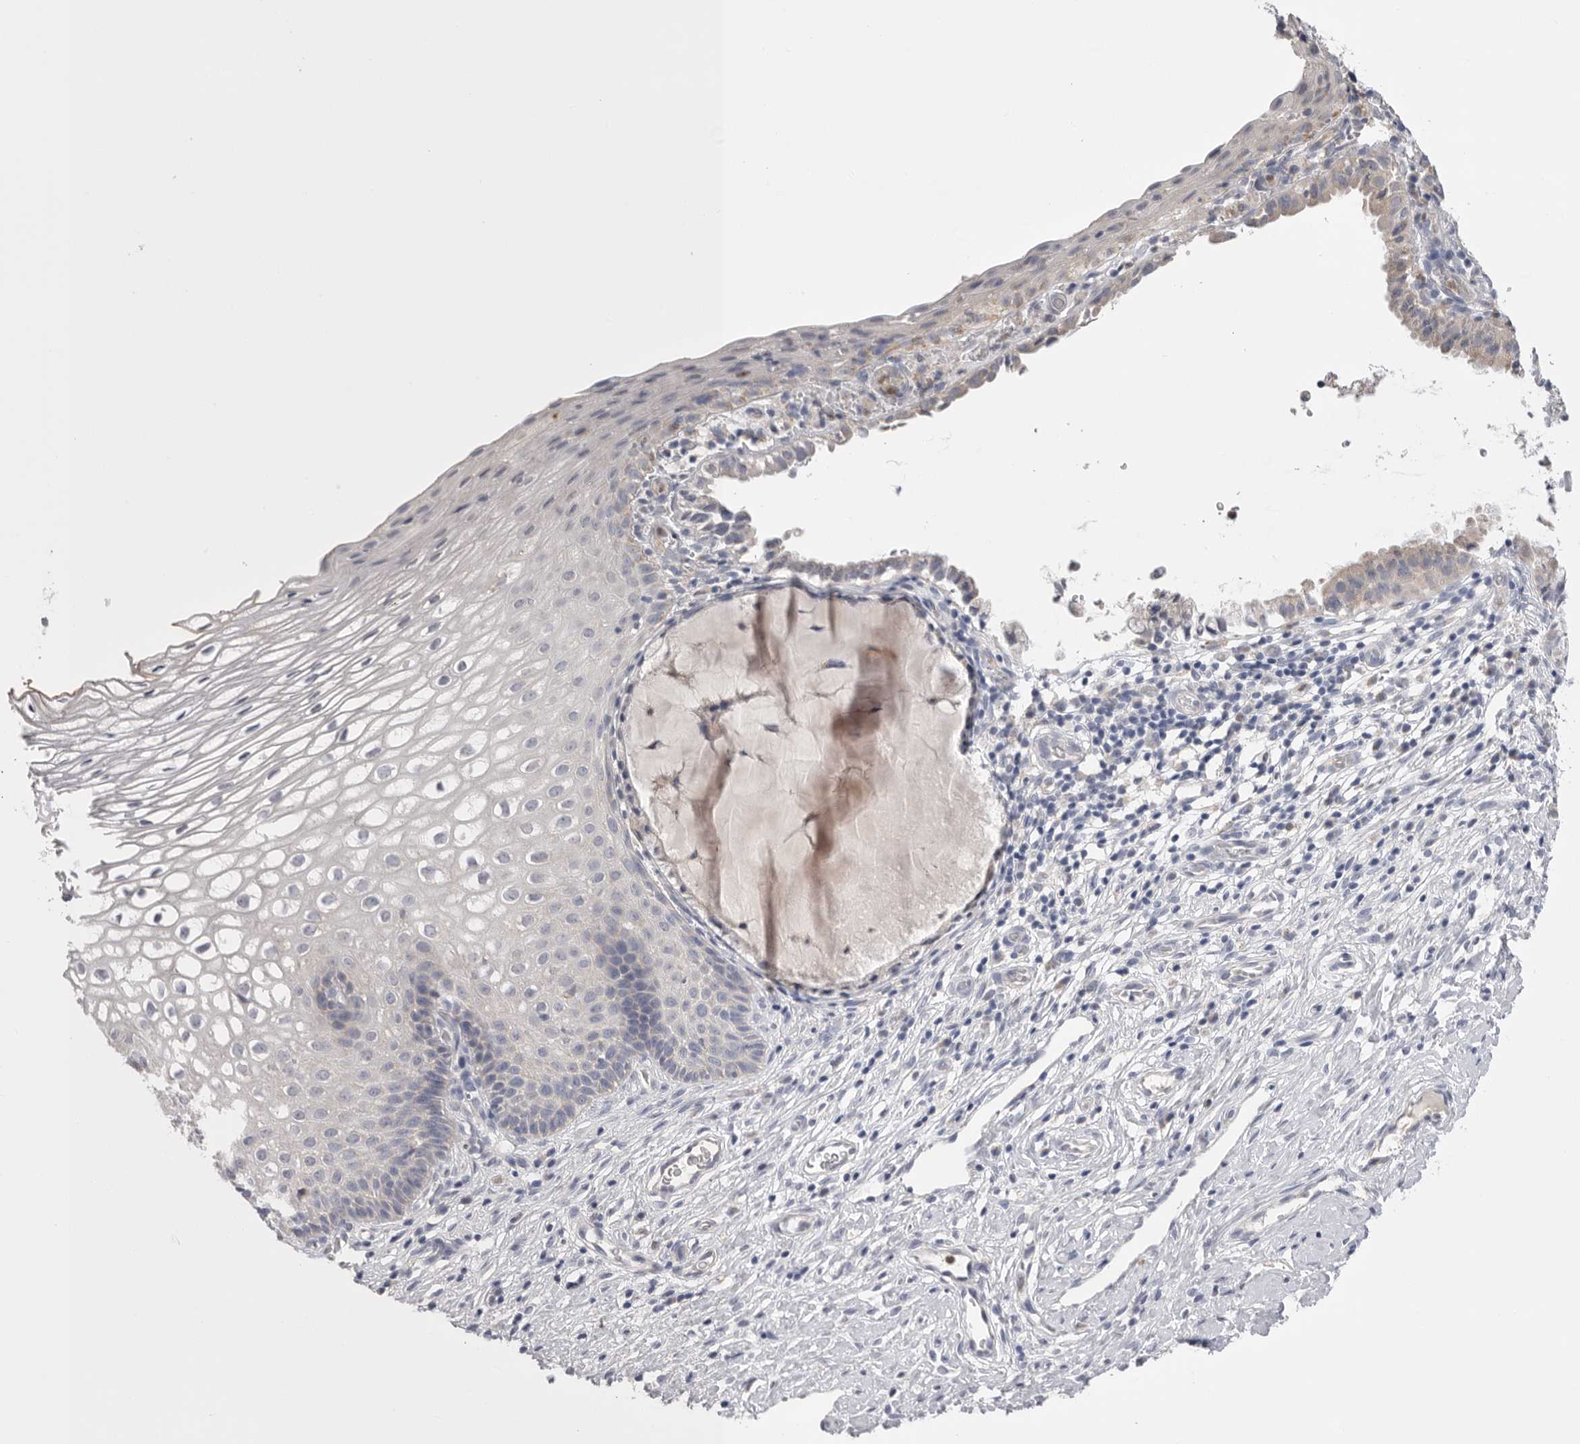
{"staining": {"intensity": "negative", "quantity": "none", "location": "none"}, "tissue": "cervix", "cell_type": "Glandular cells", "image_type": "normal", "snomed": [{"axis": "morphology", "description": "Normal tissue, NOS"}, {"axis": "topography", "description": "Cervix"}], "caption": "Immunohistochemistry micrograph of unremarkable human cervix stained for a protein (brown), which demonstrates no positivity in glandular cells. (Stains: DAB immunohistochemistry (IHC) with hematoxylin counter stain, Microscopy: brightfield microscopy at high magnification).", "gene": "CCDC126", "patient": {"sex": "female", "age": 27}}